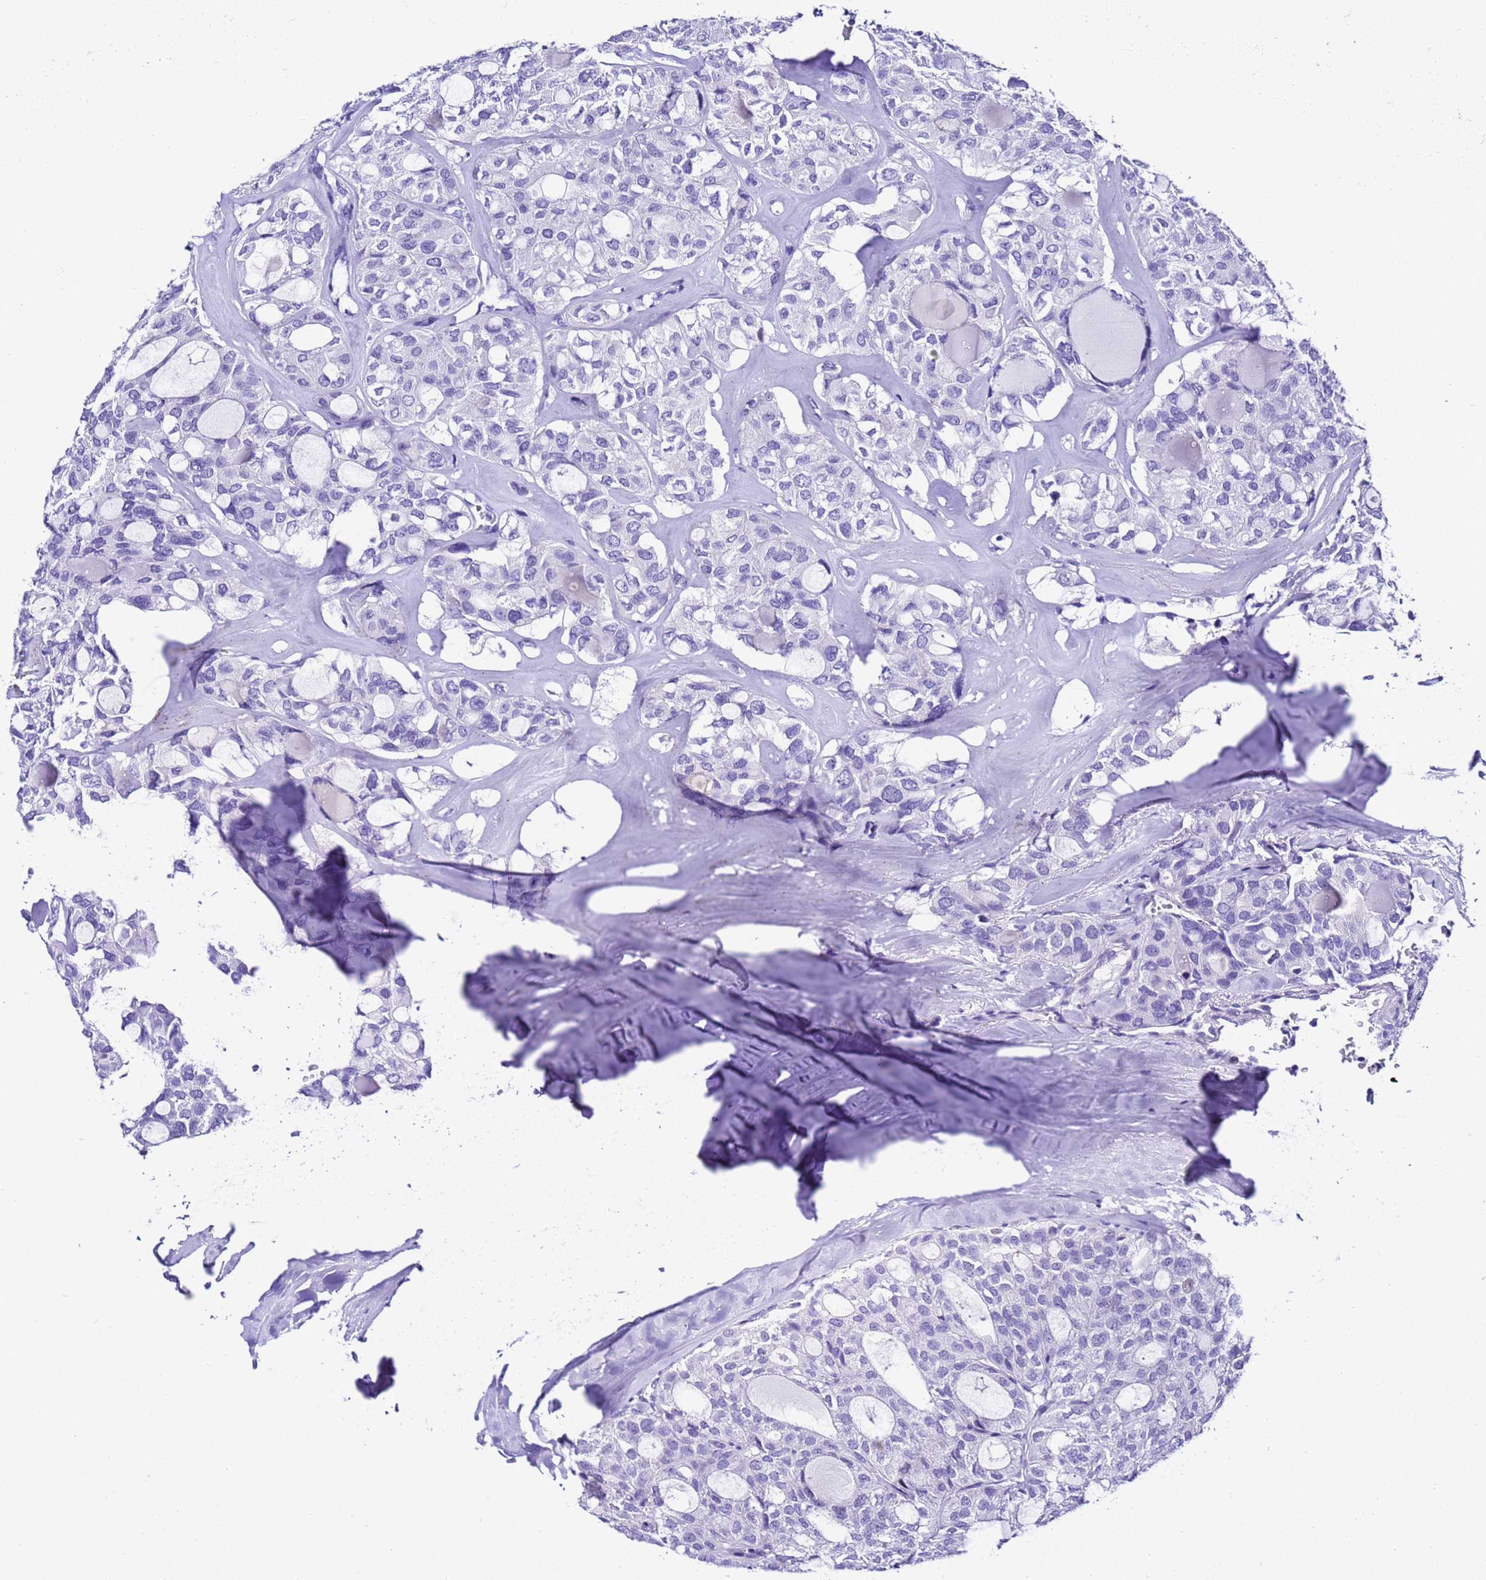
{"staining": {"intensity": "negative", "quantity": "none", "location": "none"}, "tissue": "thyroid cancer", "cell_type": "Tumor cells", "image_type": "cancer", "snomed": [{"axis": "morphology", "description": "Follicular adenoma carcinoma, NOS"}, {"axis": "topography", "description": "Thyroid gland"}], "caption": "High magnification brightfield microscopy of thyroid cancer (follicular adenoma carcinoma) stained with DAB (3,3'-diaminobenzidine) (brown) and counterstained with hematoxylin (blue): tumor cells show no significant expression. (DAB IHC with hematoxylin counter stain).", "gene": "ZNF417", "patient": {"sex": "male", "age": 75}}